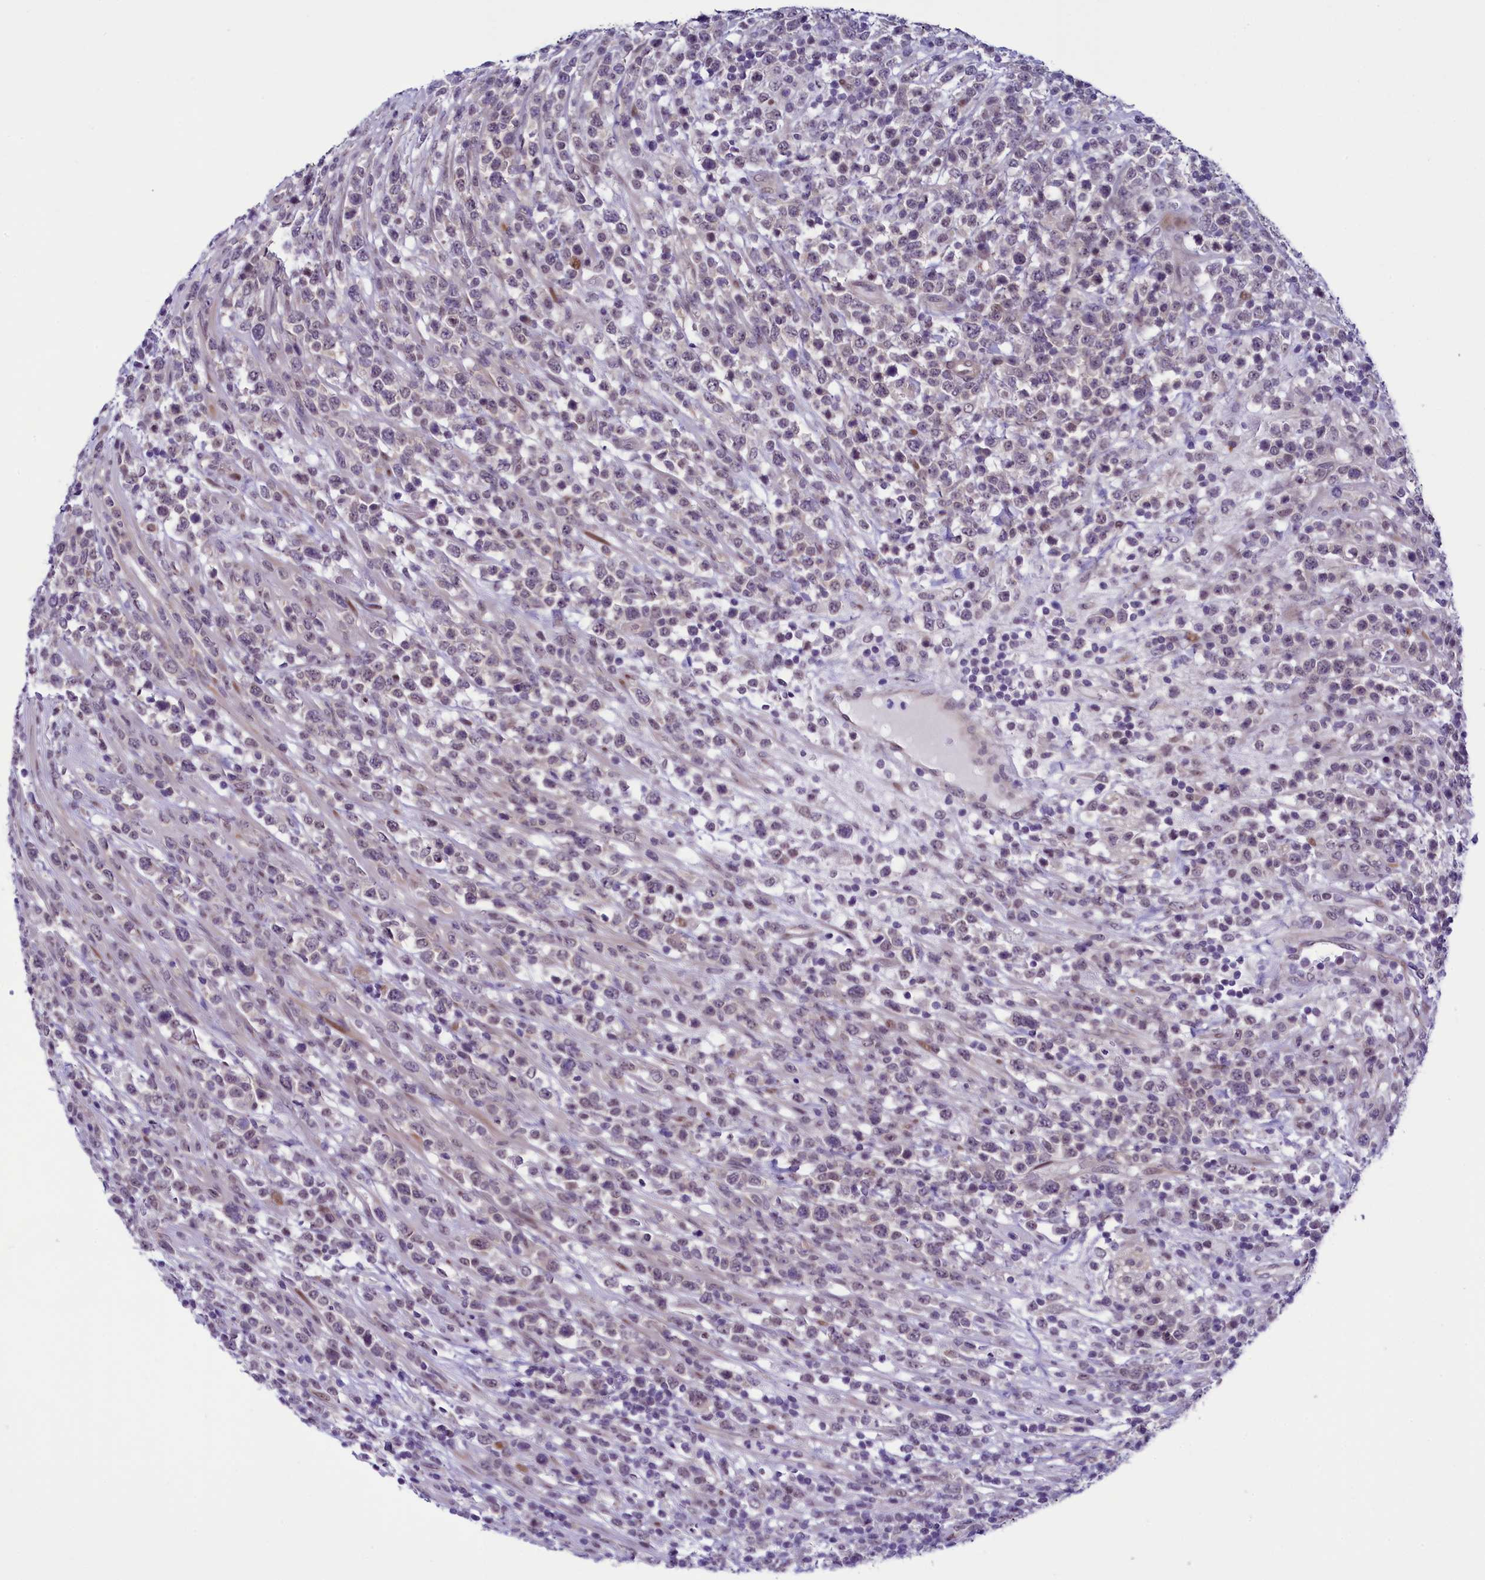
{"staining": {"intensity": "negative", "quantity": "none", "location": "none"}, "tissue": "lymphoma", "cell_type": "Tumor cells", "image_type": "cancer", "snomed": [{"axis": "morphology", "description": "Malignant lymphoma, non-Hodgkin's type, High grade"}, {"axis": "topography", "description": "Colon"}], "caption": "Tumor cells are negative for protein expression in human malignant lymphoma, non-Hodgkin's type (high-grade).", "gene": "CCDC106", "patient": {"sex": "female", "age": 53}}